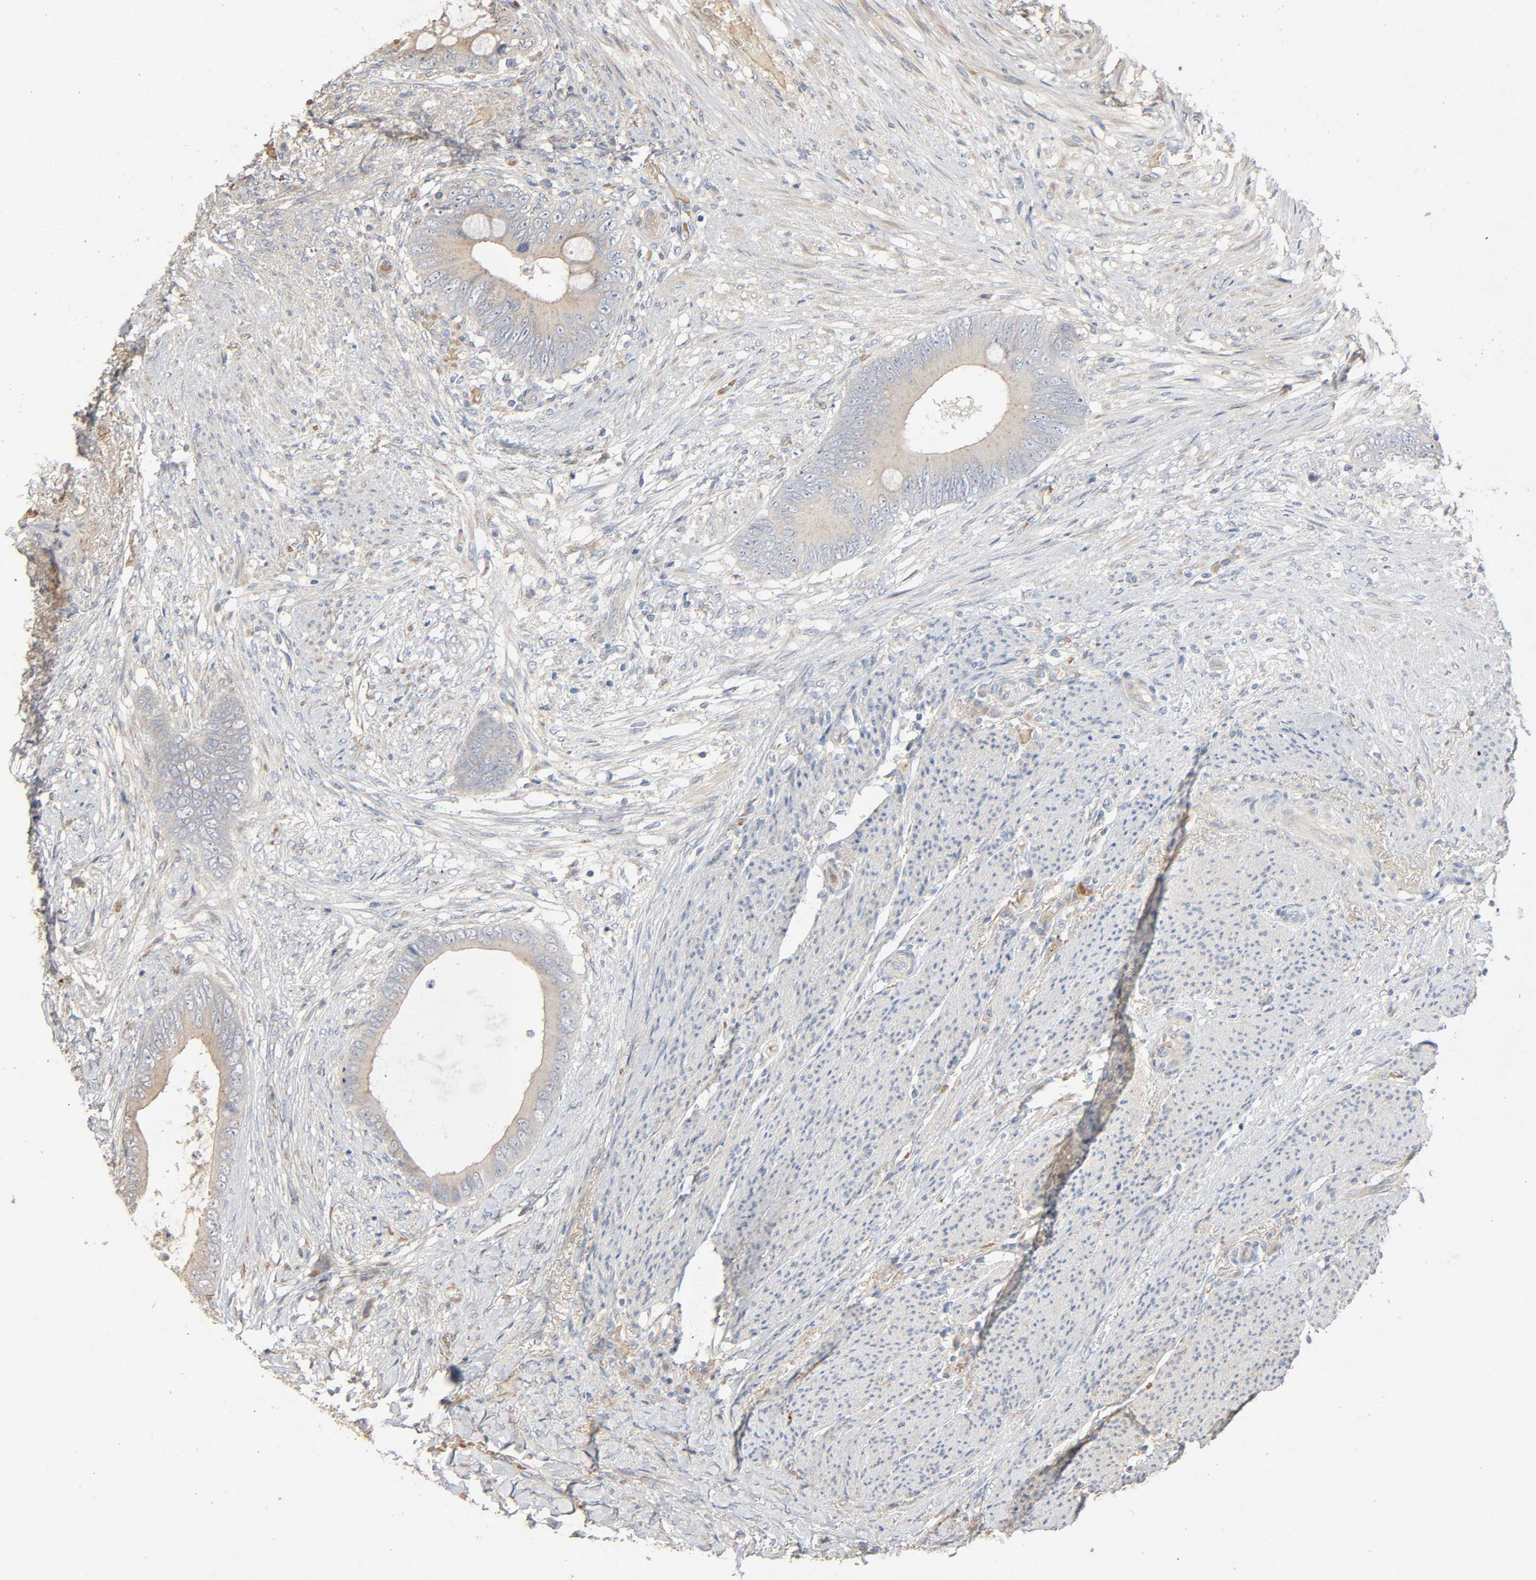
{"staining": {"intensity": "weak", "quantity": "25%-75%", "location": "cytoplasmic/membranous"}, "tissue": "colorectal cancer", "cell_type": "Tumor cells", "image_type": "cancer", "snomed": [{"axis": "morphology", "description": "Normal tissue, NOS"}, {"axis": "morphology", "description": "Adenocarcinoma, NOS"}, {"axis": "topography", "description": "Rectum"}, {"axis": "topography", "description": "Peripheral nerve tissue"}], "caption": "There is low levels of weak cytoplasmic/membranous expression in tumor cells of colorectal adenocarcinoma, as demonstrated by immunohistochemical staining (brown color).", "gene": "SGSM1", "patient": {"sex": "female", "age": 77}}